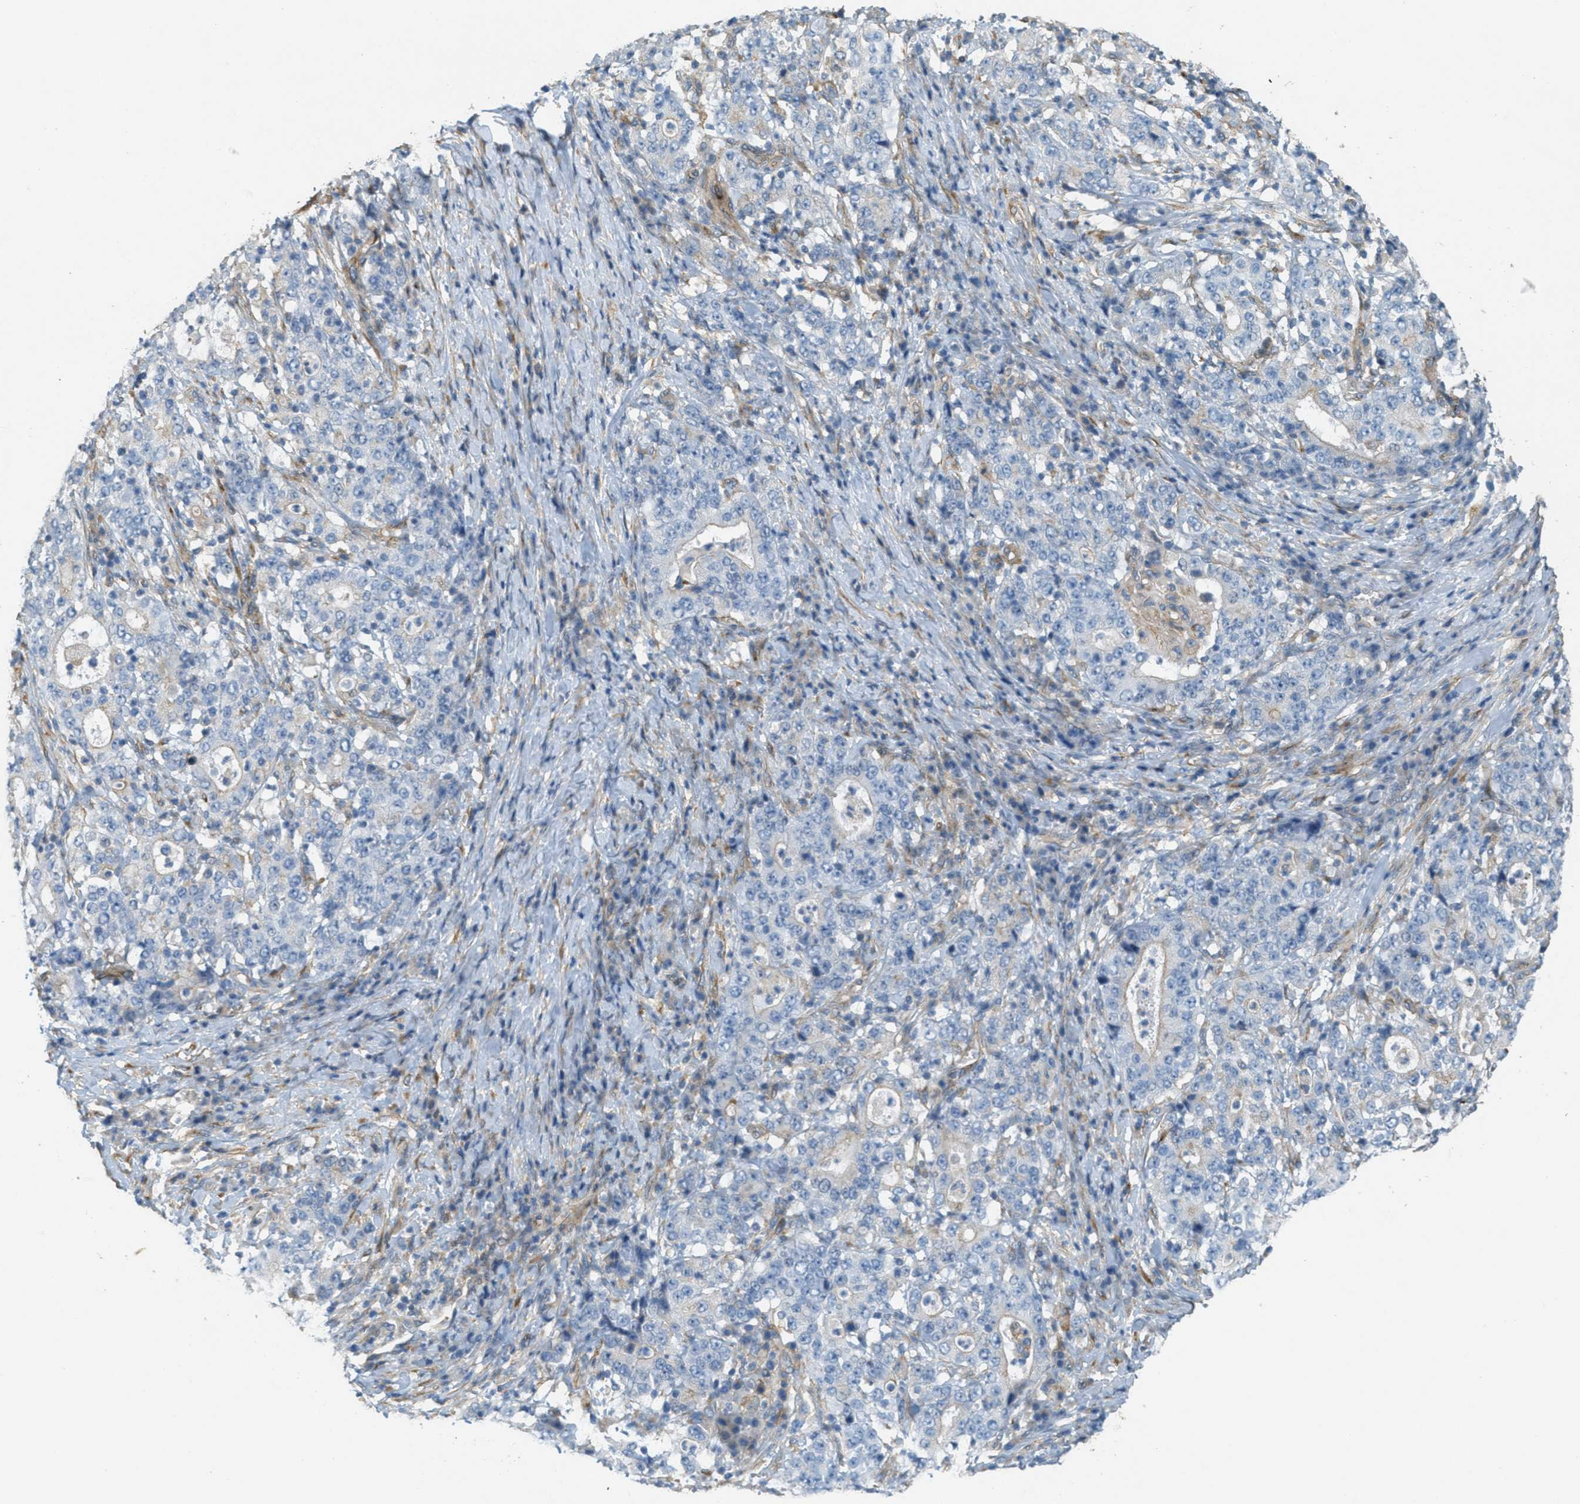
{"staining": {"intensity": "negative", "quantity": "none", "location": "none"}, "tissue": "stomach cancer", "cell_type": "Tumor cells", "image_type": "cancer", "snomed": [{"axis": "morphology", "description": "Normal tissue, NOS"}, {"axis": "morphology", "description": "Adenocarcinoma, NOS"}, {"axis": "topography", "description": "Stomach, upper"}, {"axis": "topography", "description": "Stomach"}], "caption": "Immunohistochemistry (IHC) of human stomach cancer exhibits no positivity in tumor cells.", "gene": "ADCY5", "patient": {"sex": "male", "age": 59}}